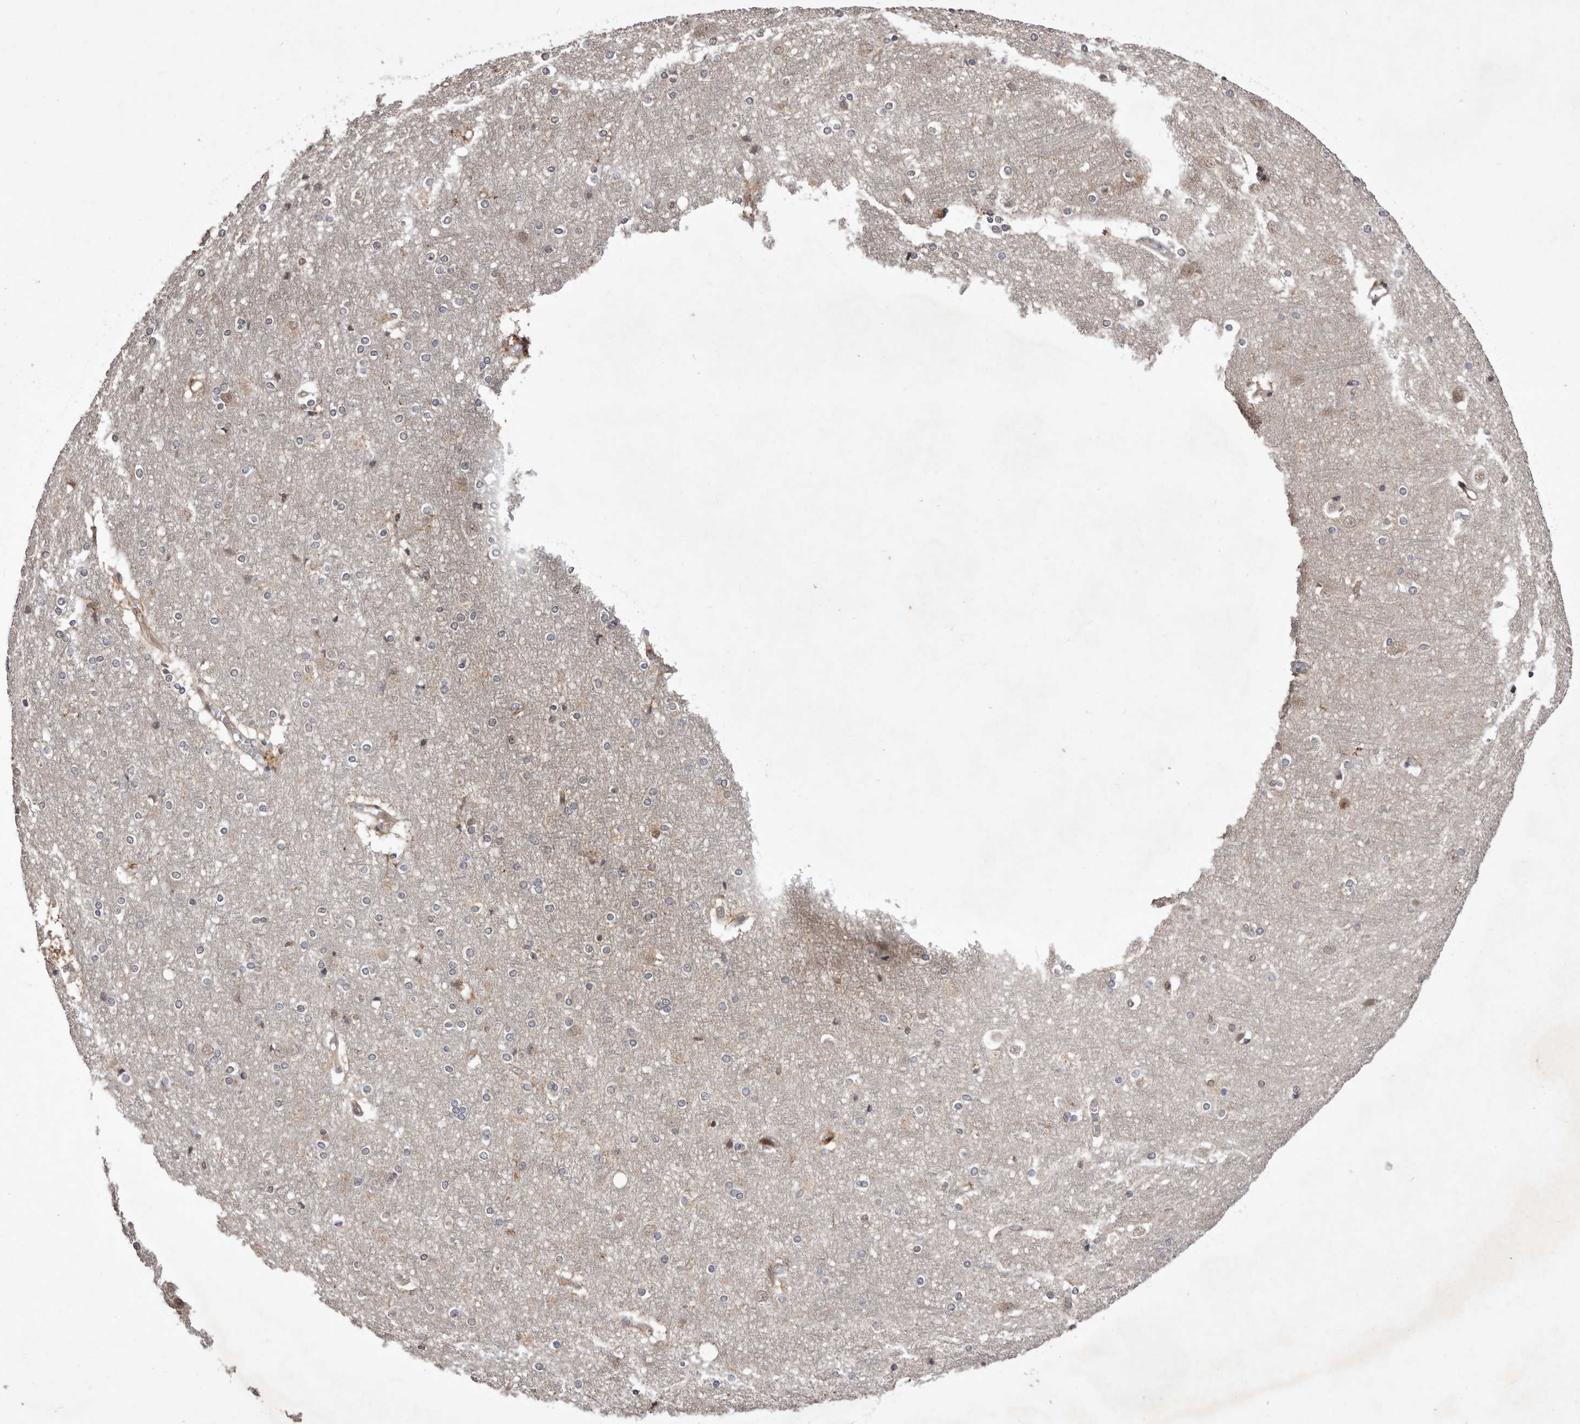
{"staining": {"intensity": "weak", "quantity": ">75%", "location": "cytoplasmic/membranous"}, "tissue": "cerebral cortex", "cell_type": "Endothelial cells", "image_type": "normal", "snomed": [{"axis": "morphology", "description": "Normal tissue, NOS"}, {"axis": "topography", "description": "Cerebral cortex"}], "caption": "Immunohistochemistry micrograph of normal cerebral cortex: human cerebral cortex stained using IHC displays low levels of weak protein expression localized specifically in the cytoplasmic/membranous of endothelial cells, appearing as a cytoplasmic/membranous brown color.", "gene": "RRM2B", "patient": {"sex": "male", "age": 54}}